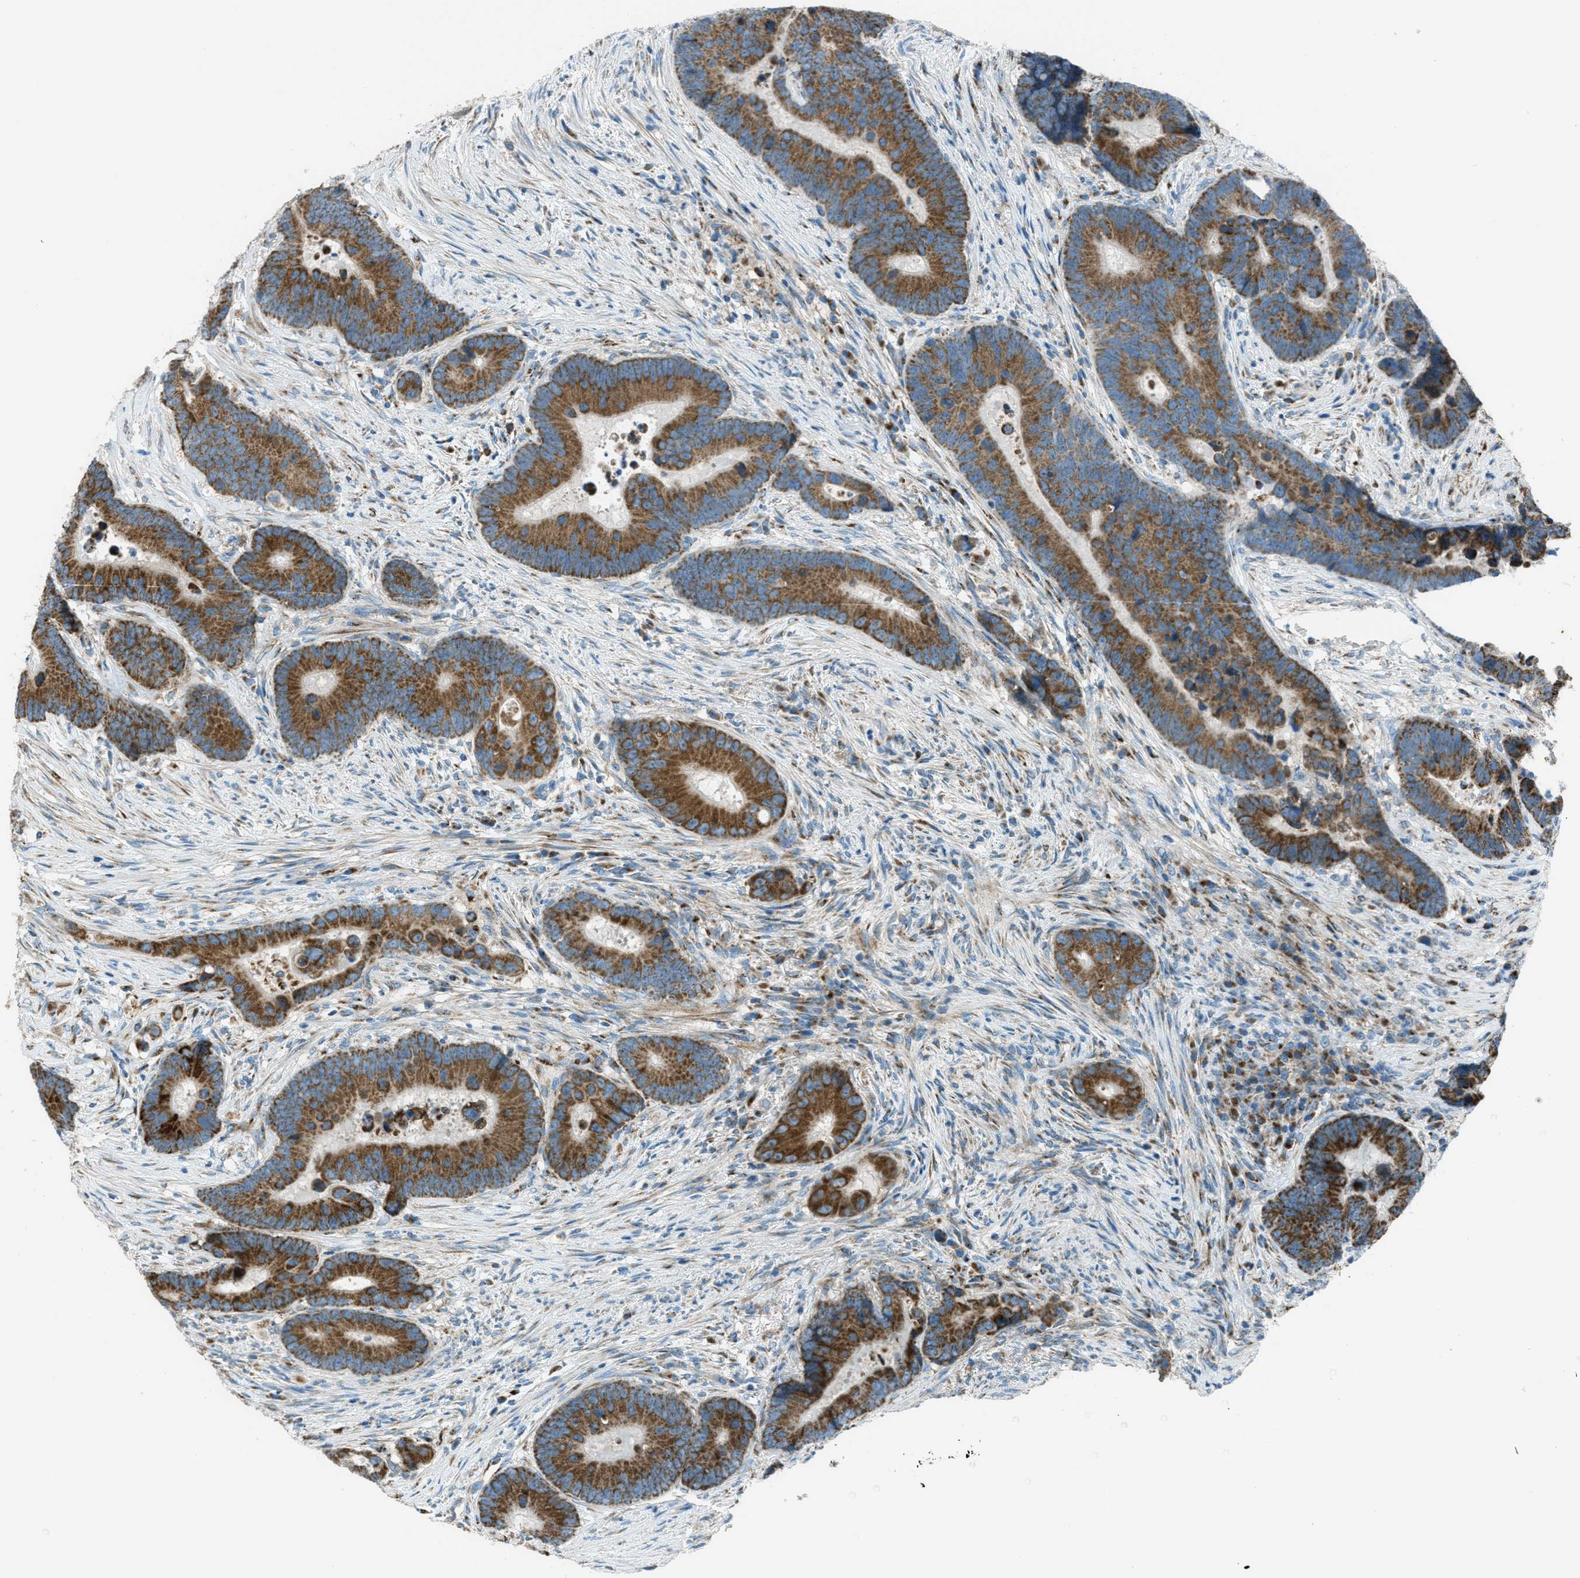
{"staining": {"intensity": "moderate", "quantity": ">75%", "location": "cytoplasmic/membranous"}, "tissue": "colorectal cancer", "cell_type": "Tumor cells", "image_type": "cancer", "snomed": [{"axis": "morphology", "description": "Adenocarcinoma, NOS"}, {"axis": "topography", "description": "Rectum"}], "caption": "Brown immunohistochemical staining in human colorectal adenocarcinoma exhibits moderate cytoplasmic/membranous staining in about >75% of tumor cells.", "gene": "BCKDK", "patient": {"sex": "female", "age": 89}}